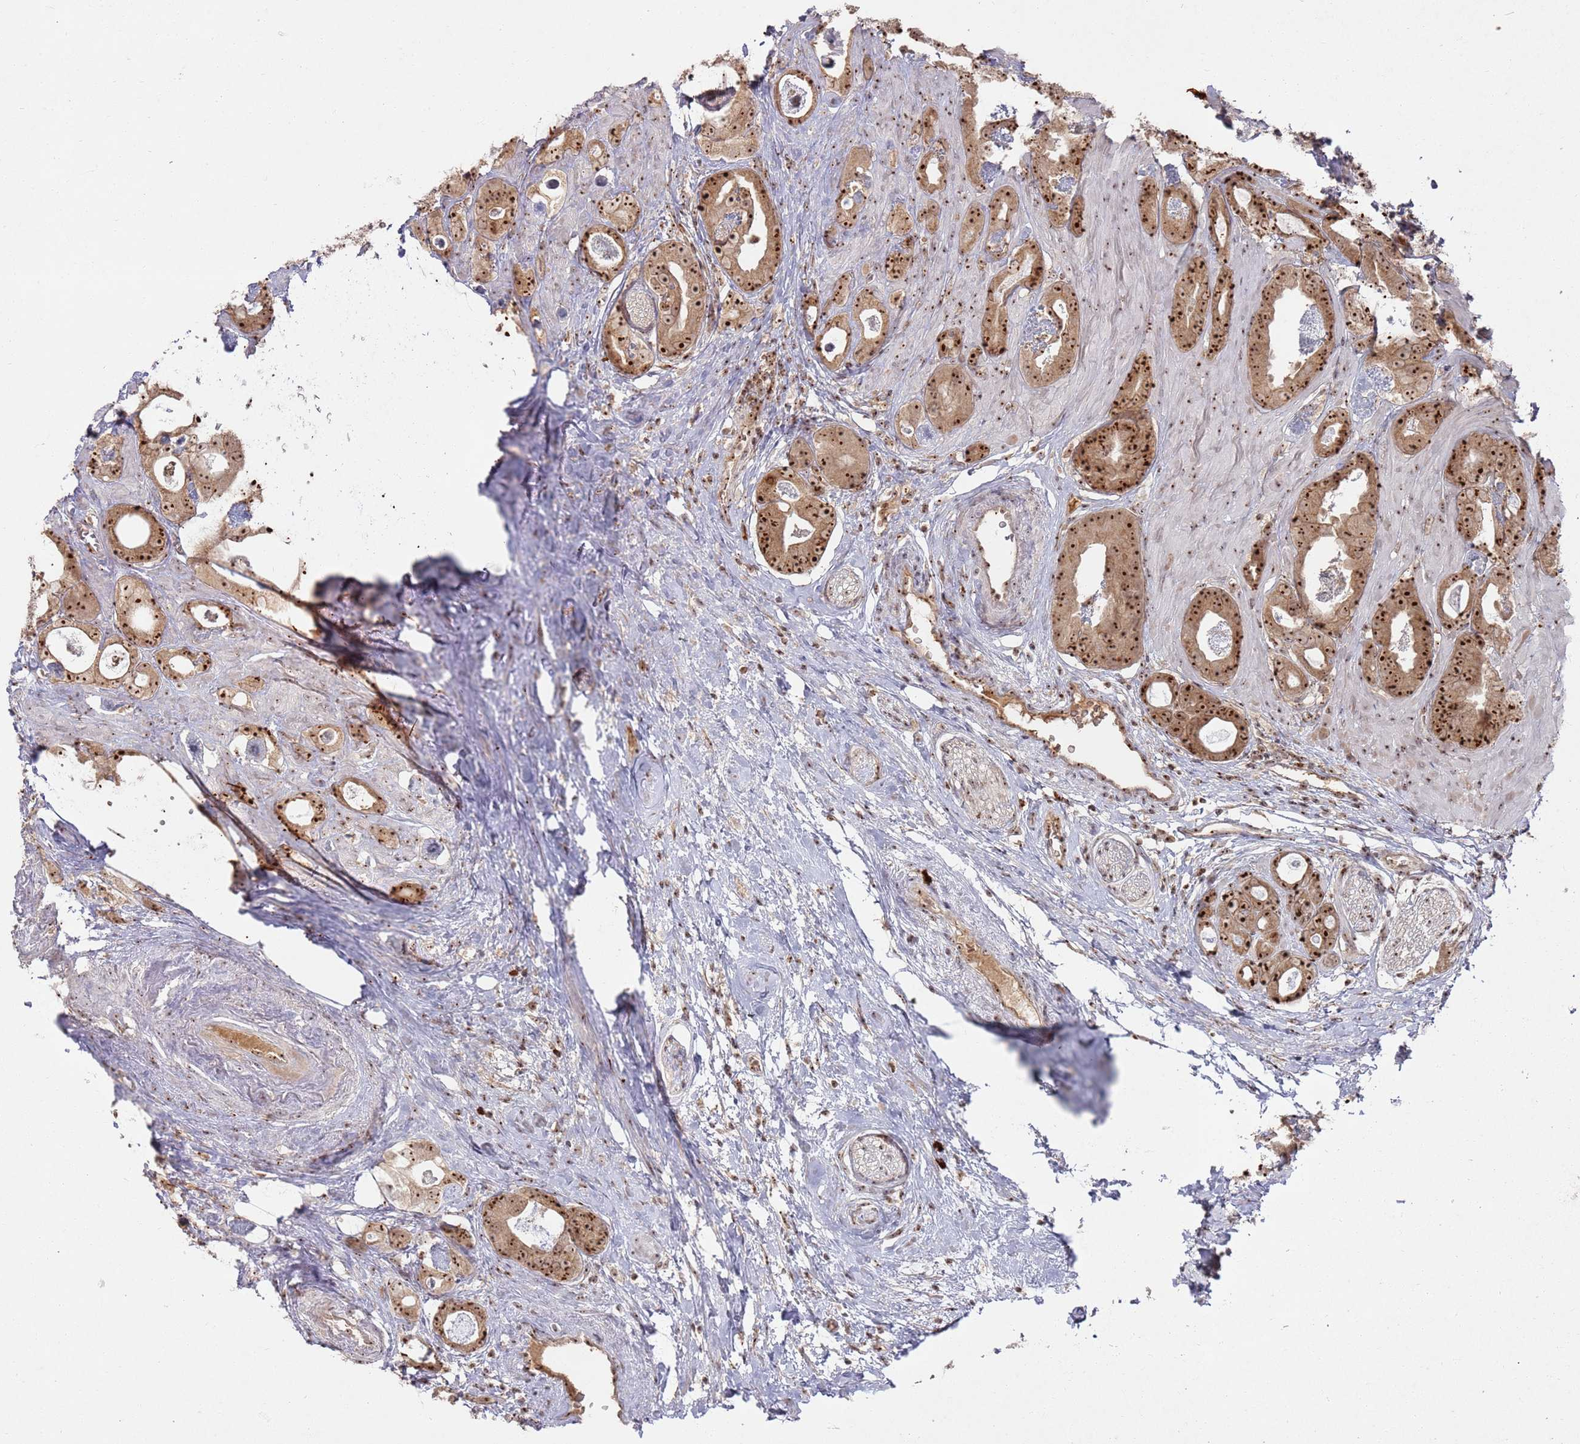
{"staining": {"intensity": "strong", "quantity": ">75%", "location": "nuclear"}, "tissue": "prostate cancer", "cell_type": "Tumor cells", "image_type": "cancer", "snomed": [{"axis": "morphology", "description": "Adenocarcinoma, Low grade"}, {"axis": "topography", "description": "Prostate"}], "caption": "Immunohistochemistry (IHC) image of human prostate adenocarcinoma (low-grade) stained for a protein (brown), which exhibits high levels of strong nuclear expression in about >75% of tumor cells.", "gene": "UTP11", "patient": {"sex": "male", "age": 63}}